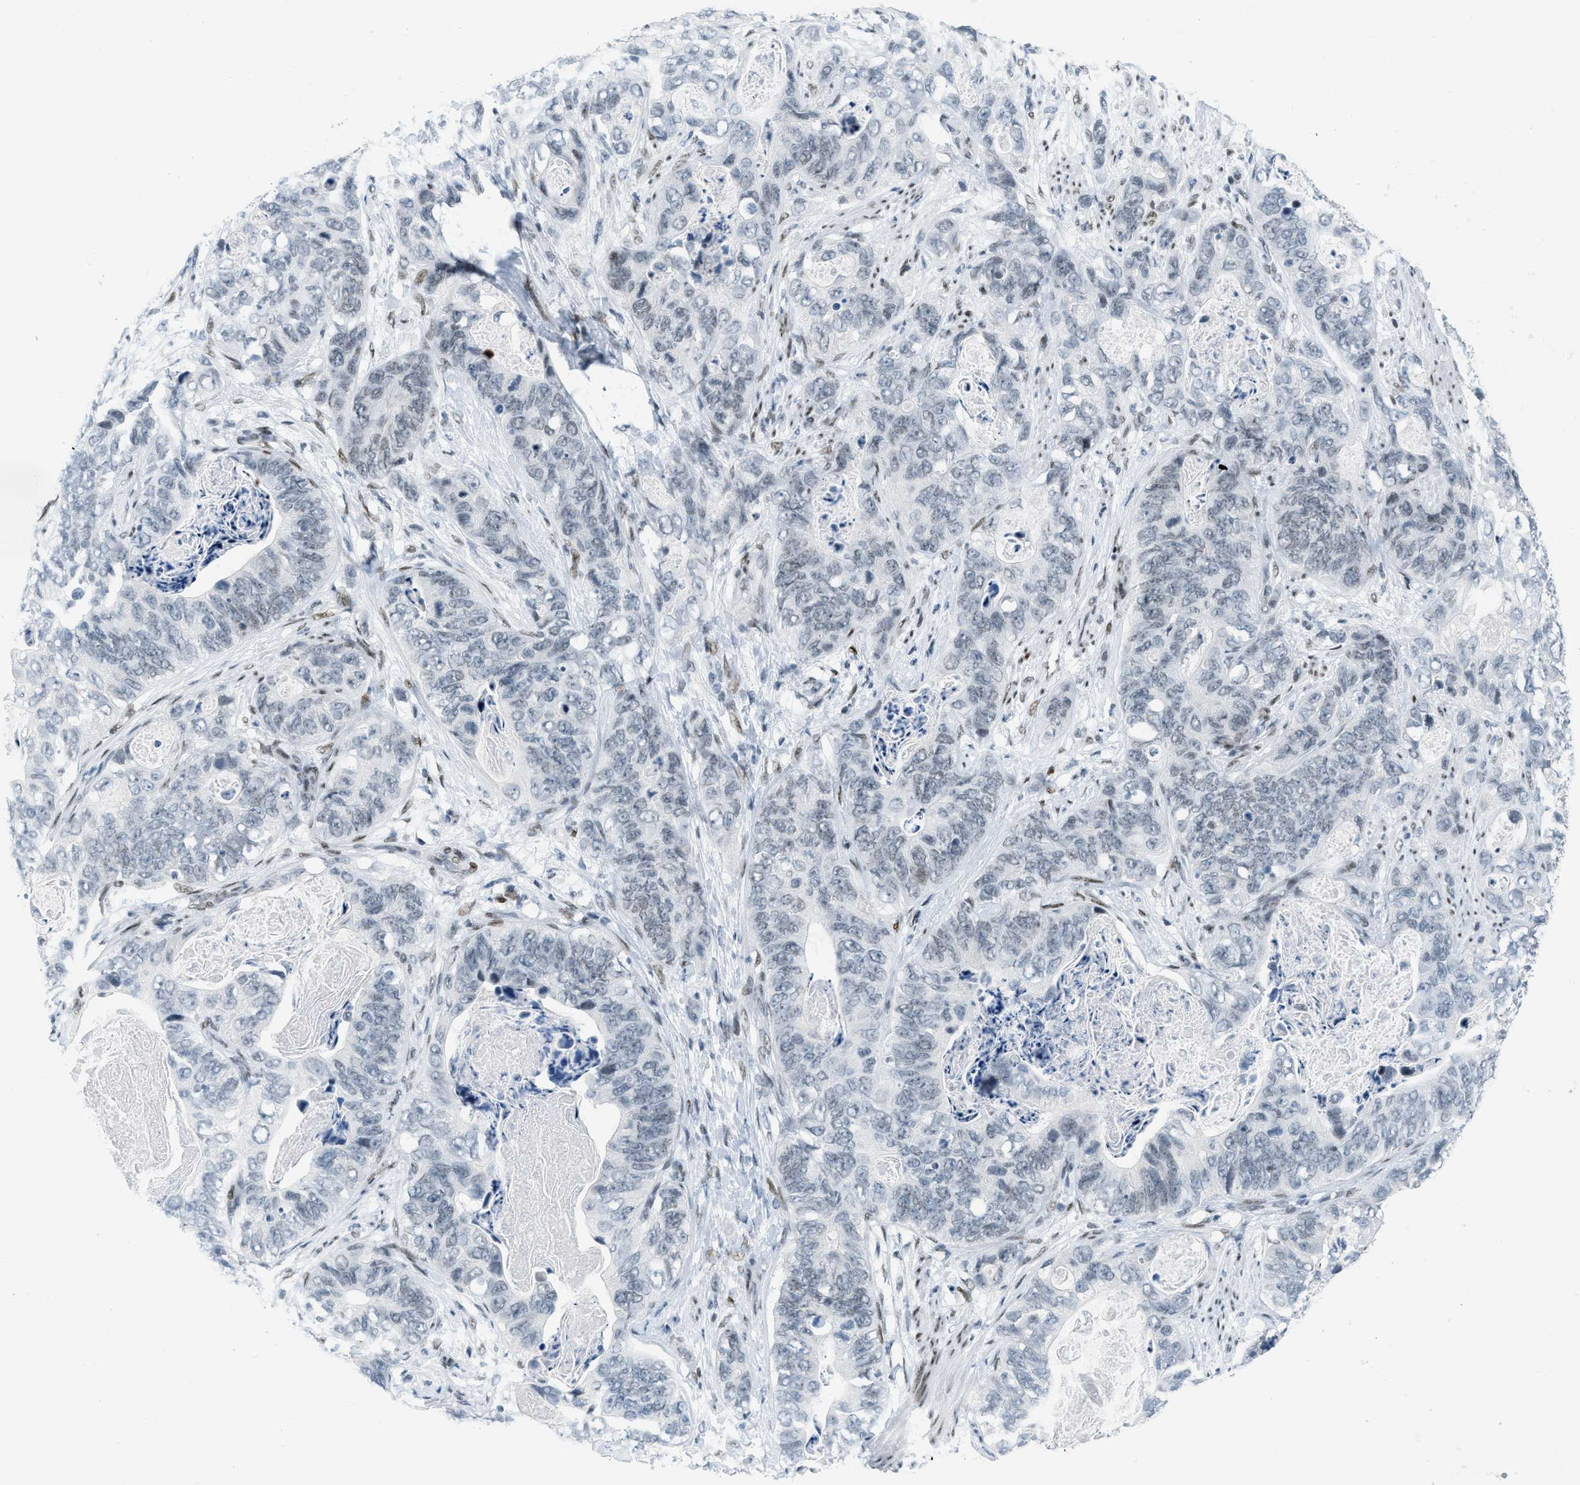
{"staining": {"intensity": "negative", "quantity": "none", "location": "none"}, "tissue": "stomach cancer", "cell_type": "Tumor cells", "image_type": "cancer", "snomed": [{"axis": "morphology", "description": "Adenocarcinoma, NOS"}, {"axis": "topography", "description": "Stomach"}], "caption": "This micrograph is of stomach cancer (adenocarcinoma) stained with IHC to label a protein in brown with the nuclei are counter-stained blue. There is no expression in tumor cells.", "gene": "PBX1", "patient": {"sex": "female", "age": 89}}